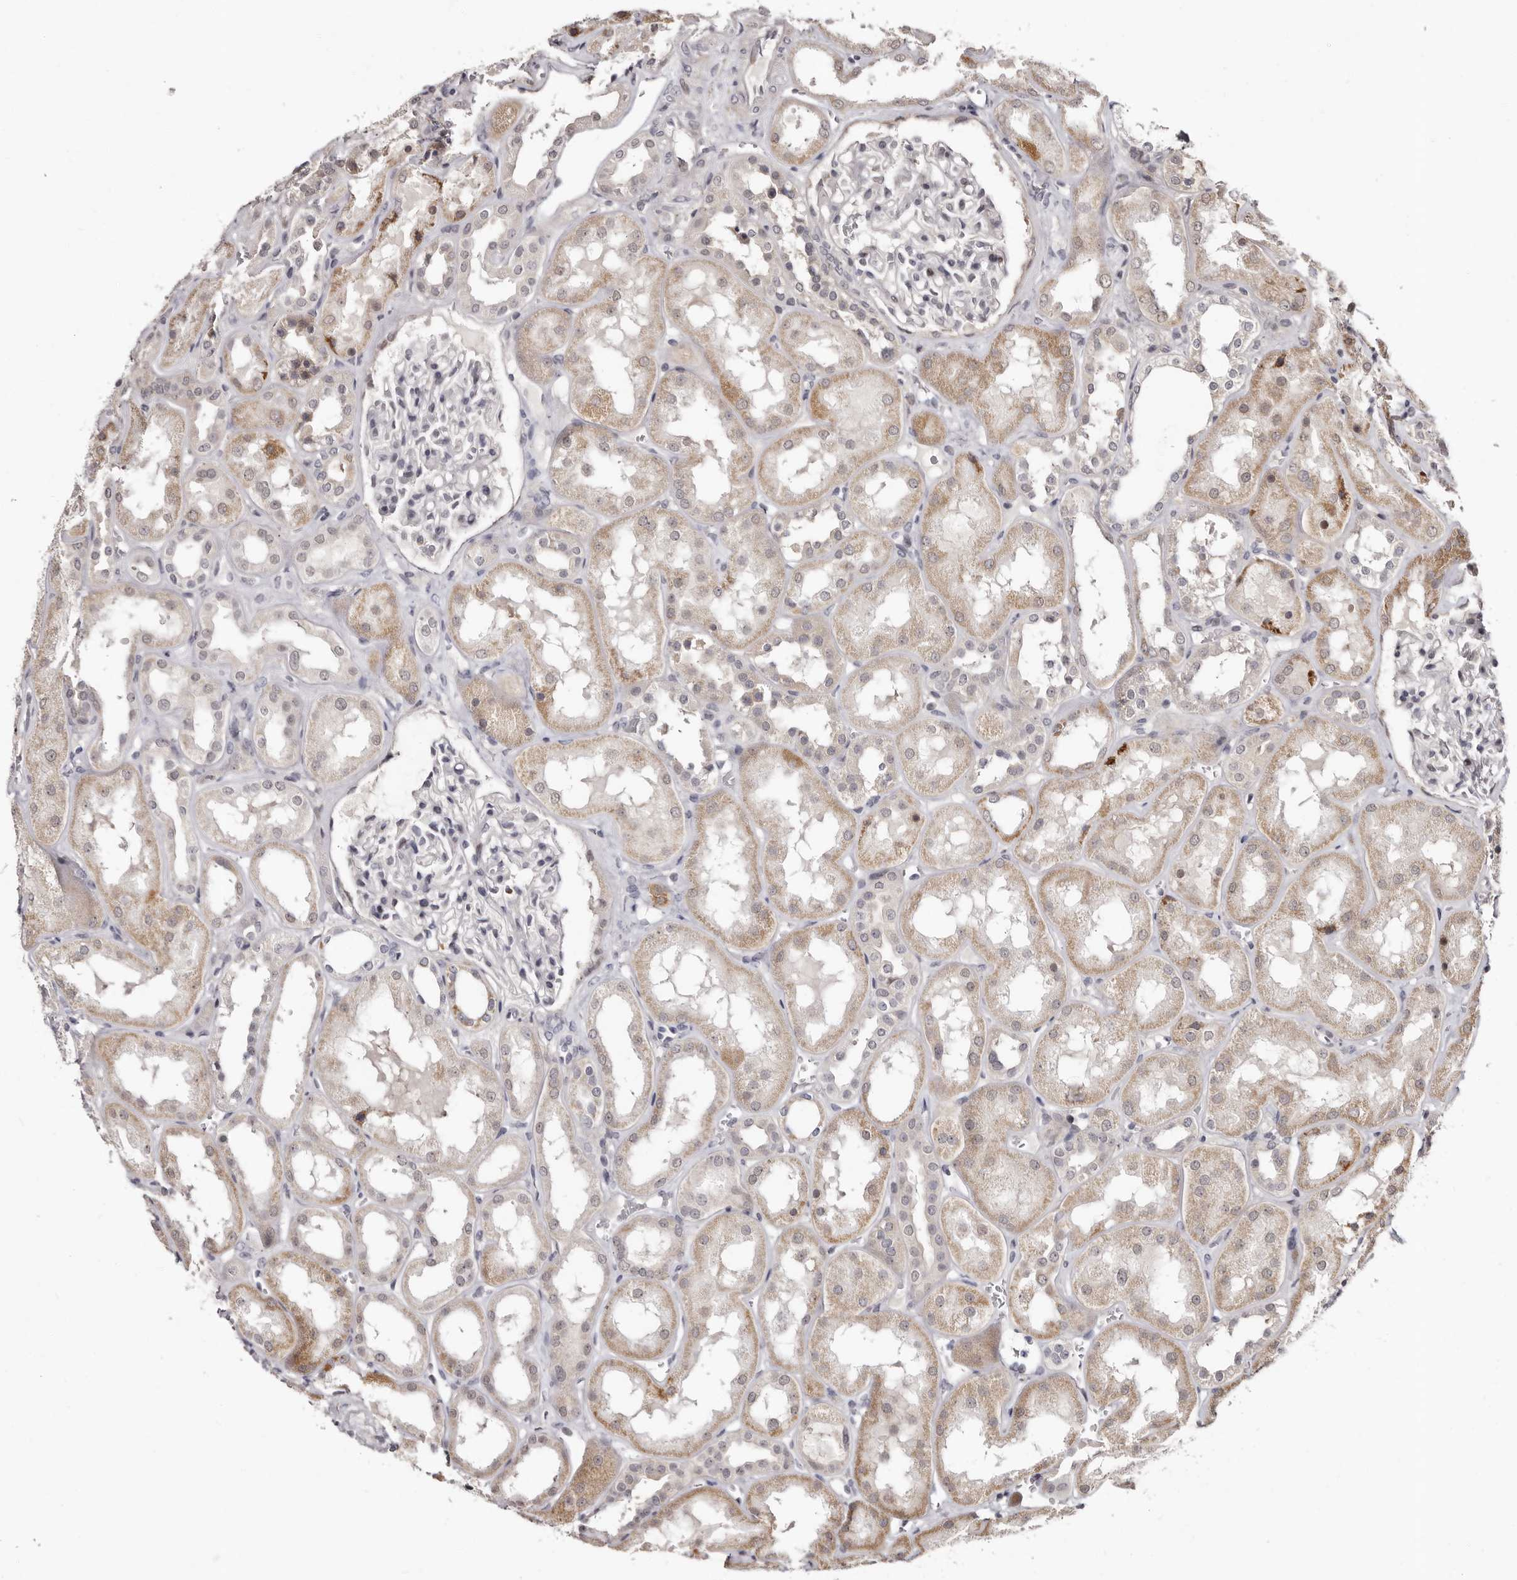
{"staining": {"intensity": "negative", "quantity": "none", "location": "none"}, "tissue": "kidney", "cell_type": "Cells in glomeruli", "image_type": "normal", "snomed": [{"axis": "morphology", "description": "Normal tissue, NOS"}, {"axis": "topography", "description": "Kidney"}], "caption": "Immunohistochemistry micrograph of normal kidney: human kidney stained with DAB exhibits no significant protein expression in cells in glomeruli. (Brightfield microscopy of DAB (3,3'-diaminobenzidine) immunohistochemistry (IHC) at high magnification).", "gene": "PHF20L1", "patient": {"sex": "male", "age": 70}}